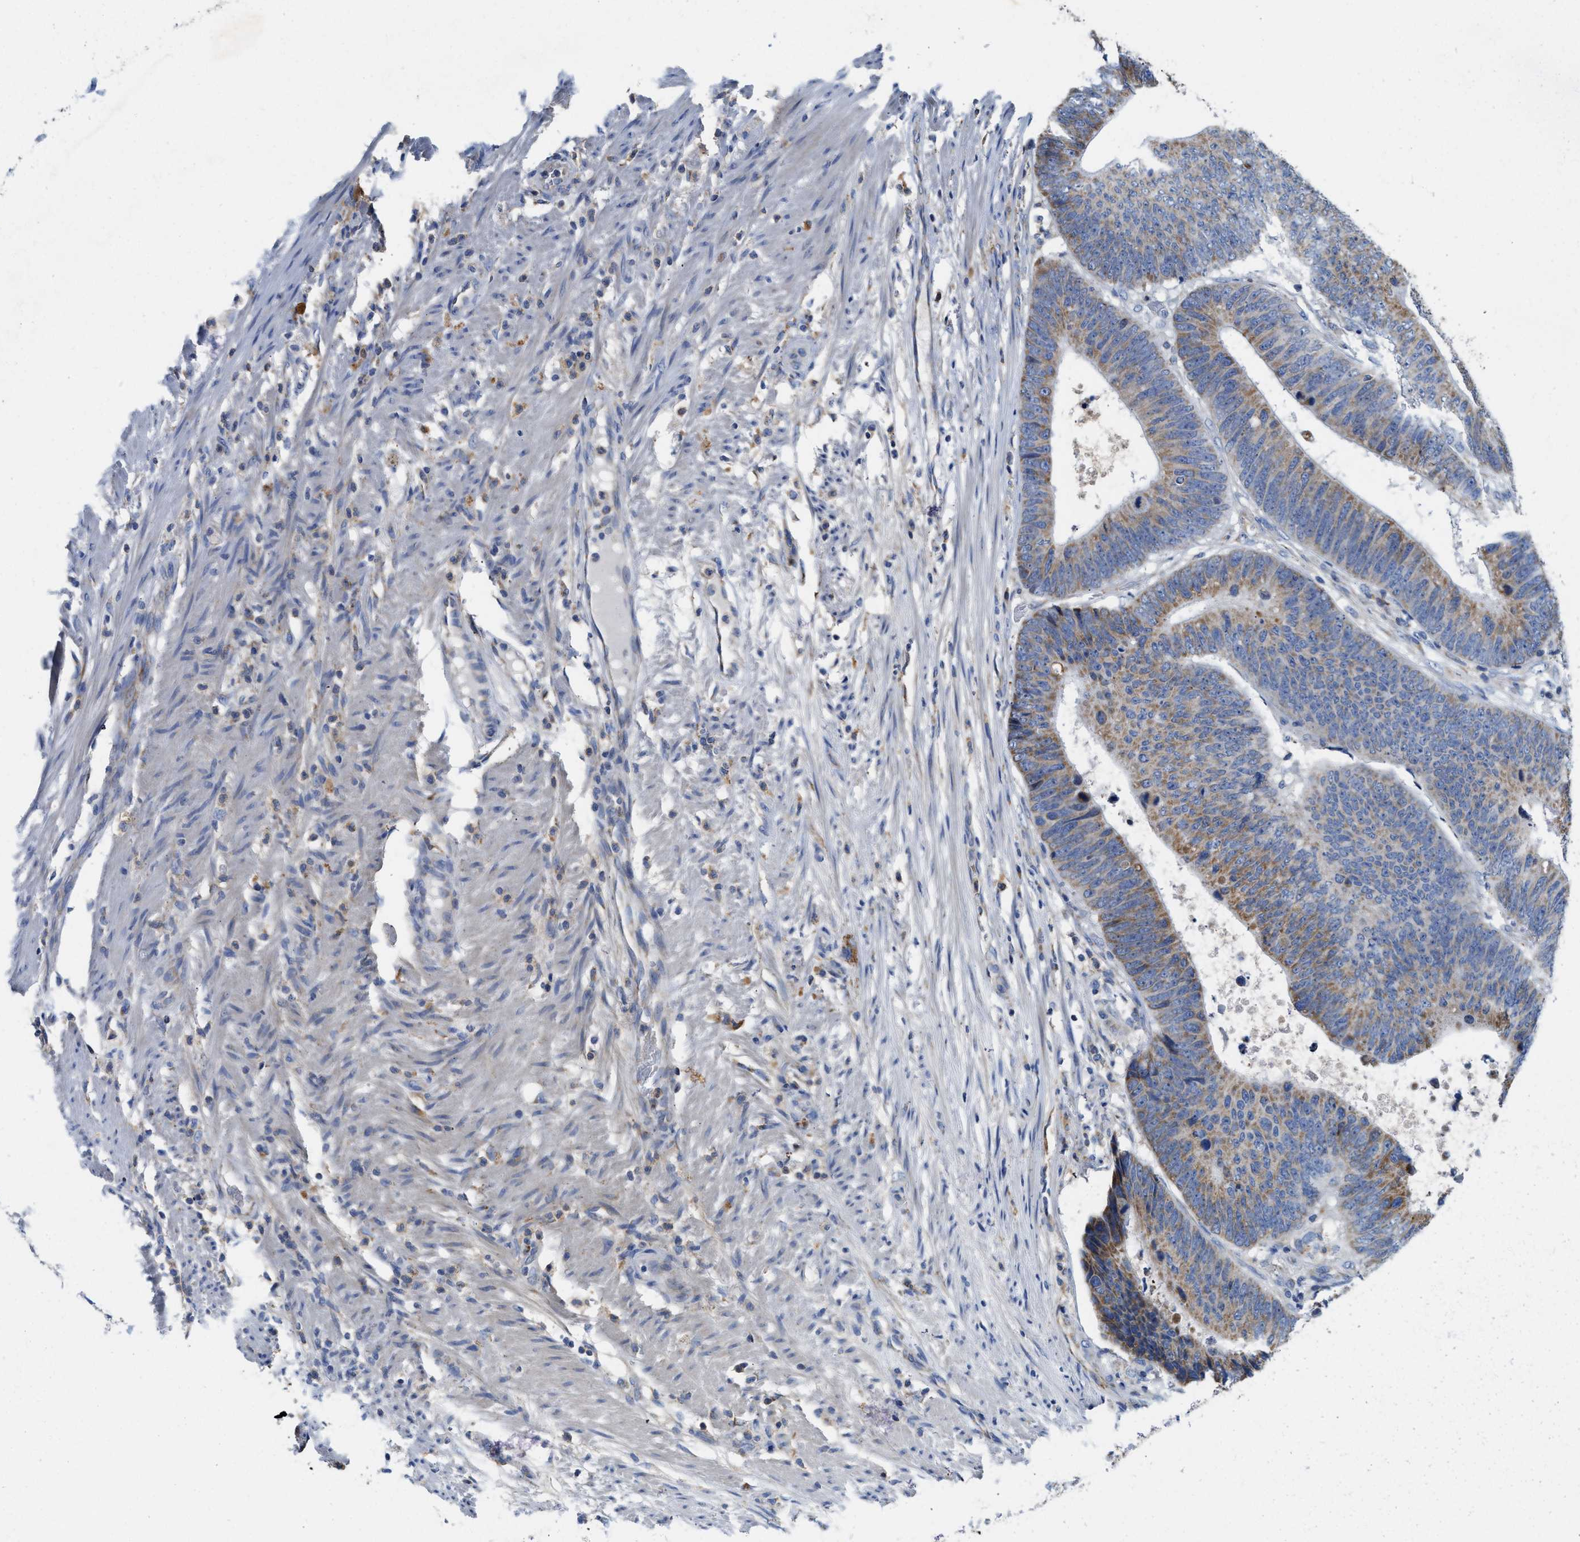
{"staining": {"intensity": "moderate", "quantity": "25%-75%", "location": "cytoplasmic/membranous"}, "tissue": "colorectal cancer", "cell_type": "Tumor cells", "image_type": "cancer", "snomed": [{"axis": "morphology", "description": "Adenocarcinoma, NOS"}, {"axis": "topography", "description": "Colon"}], "caption": "IHC histopathology image of neoplastic tissue: colorectal adenocarcinoma stained using immunohistochemistry shows medium levels of moderate protein expression localized specifically in the cytoplasmic/membranous of tumor cells, appearing as a cytoplasmic/membranous brown color.", "gene": "SLC25A13", "patient": {"sex": "male", "age": 56}}